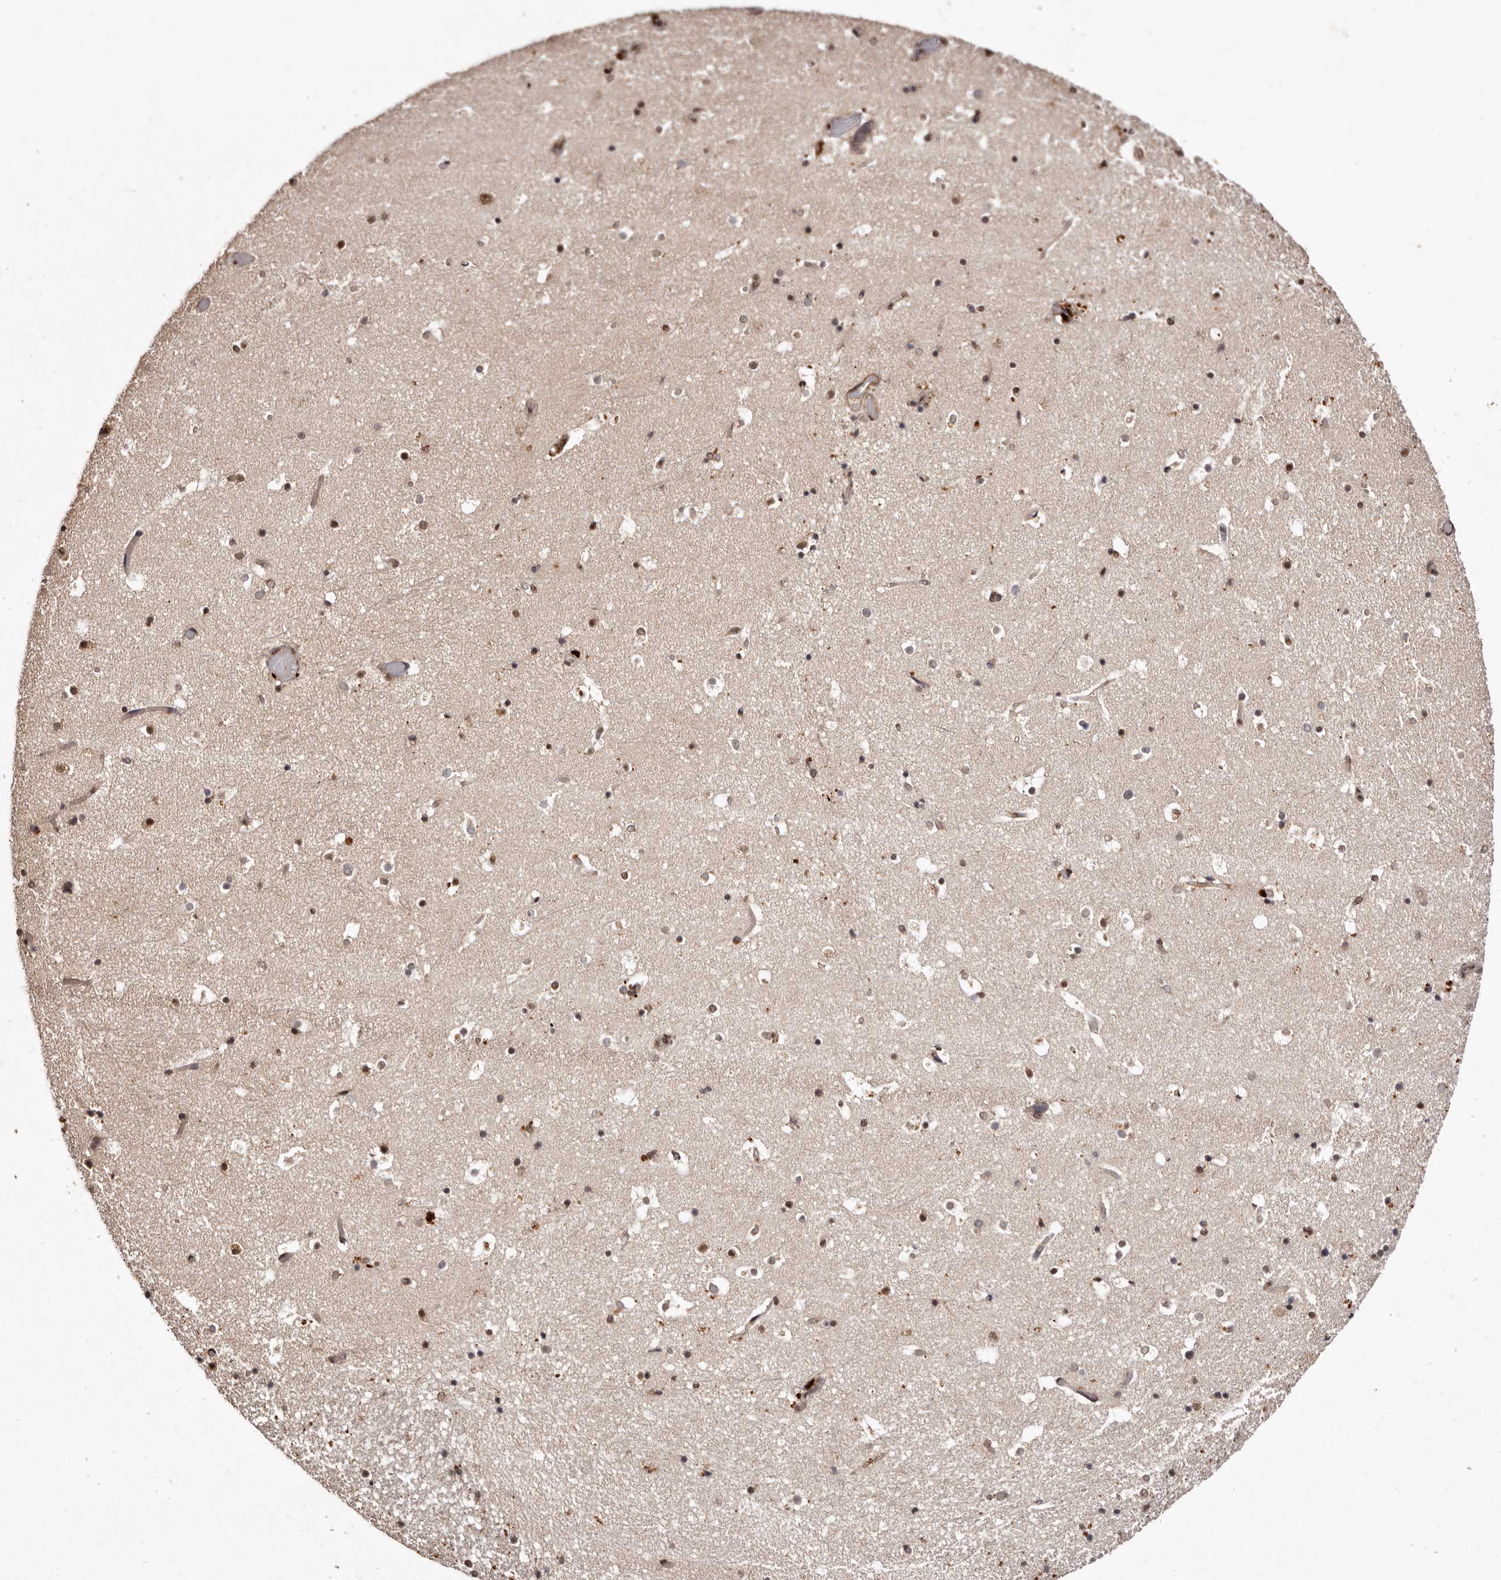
{"staining": {"intensity": "moderate", "quantity": "25%-75%", "location": "cytoplasmic/membranous,nuclear"}, "tissue": "hippocampus", "cell_type": "Glial cells", "image_type": "normal", "snomed": [{"axis": "morphology", "description": "Normal tissue, NOS"}, {"axis": "topography", "description": "Hippocampus"}], "caption": "High-power microscopy captured an IHC histopathology image of unremarkable hippocampus, revealing moderate cytoplasmic/membranous,nuclear expression in about 25%-75% of glial cells.", "gene": "NOTCH1", "patient": {"sex": "female", "age": 52}}